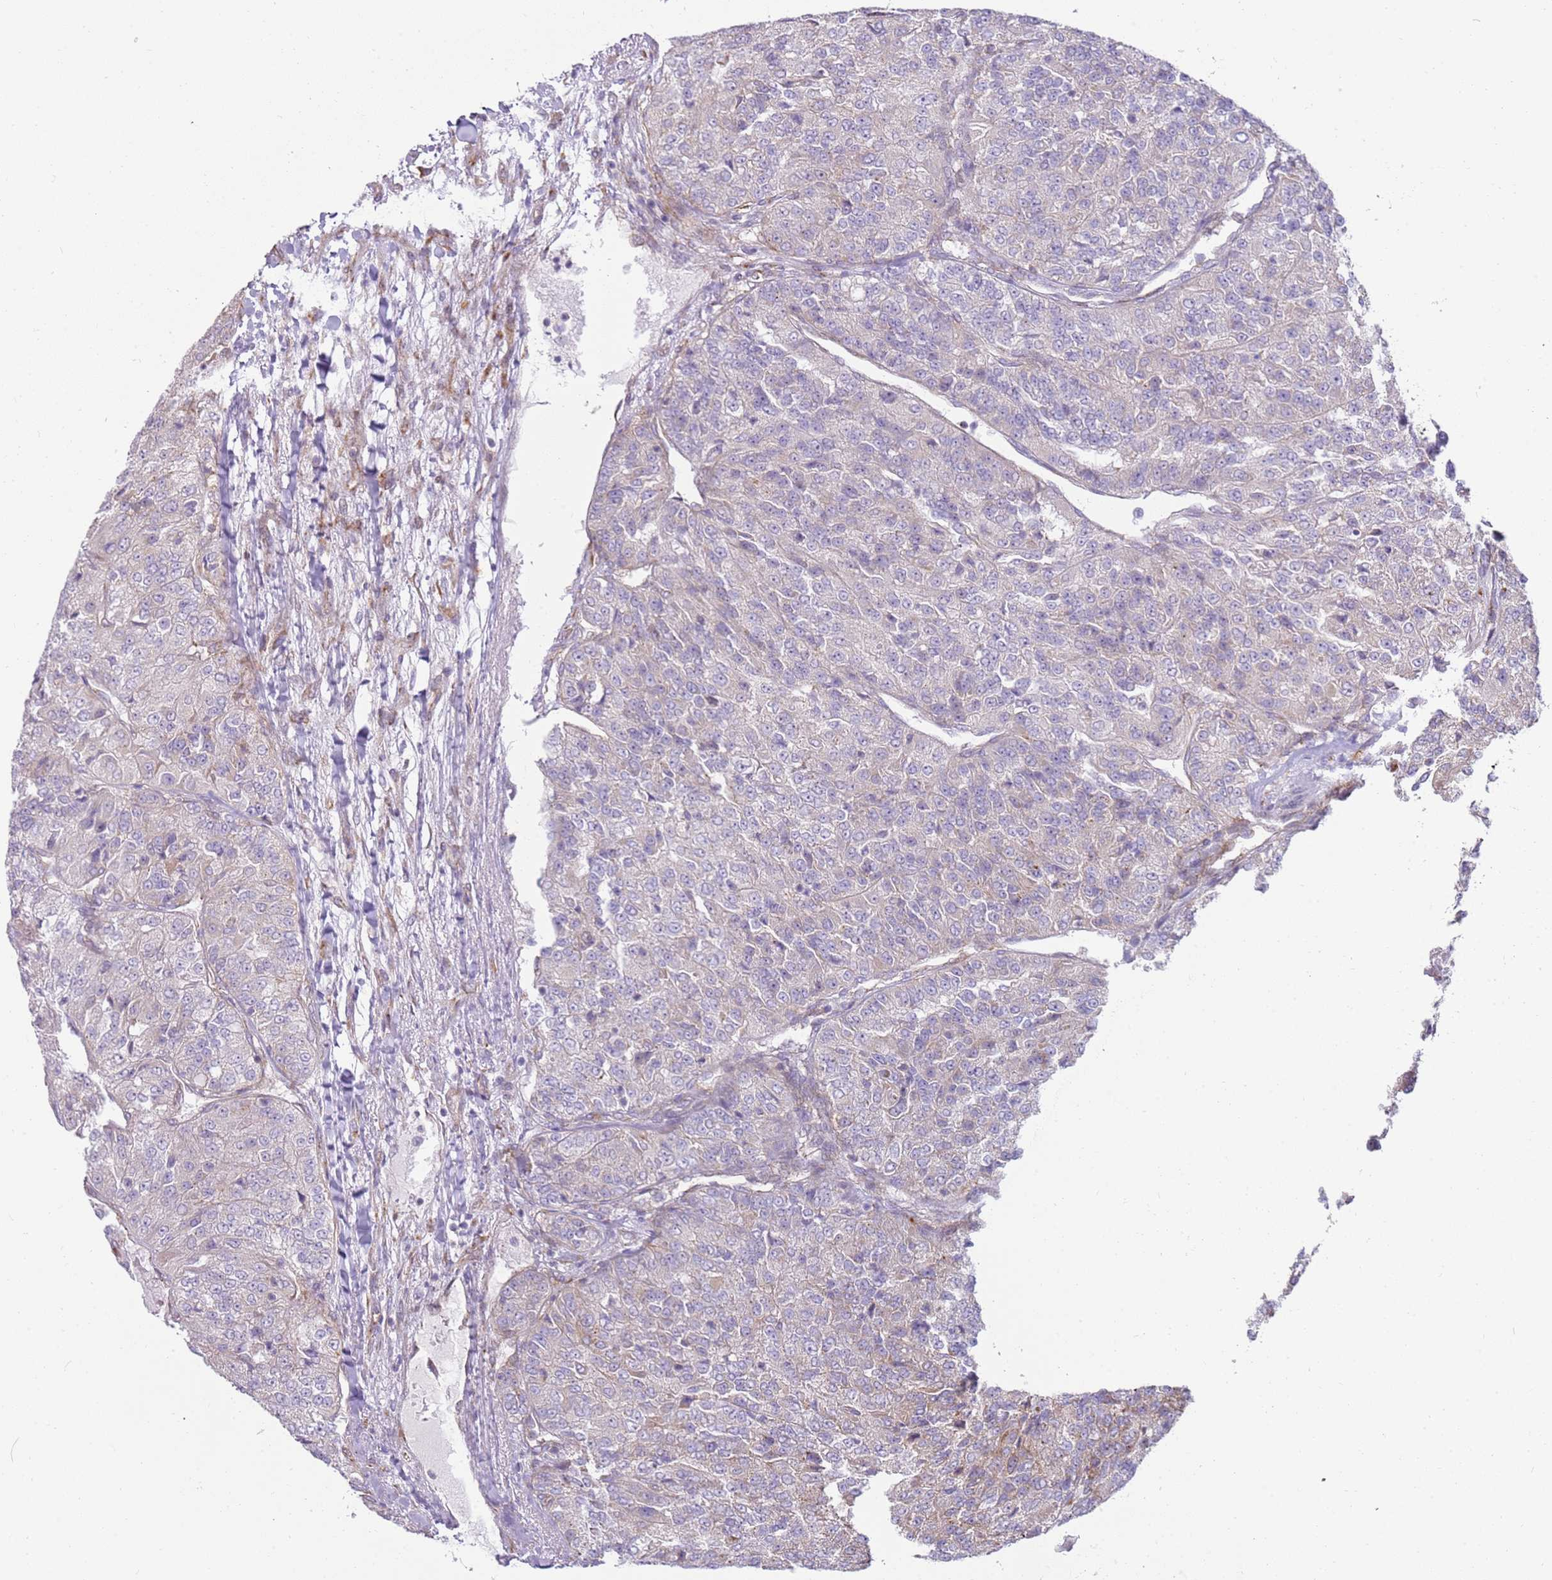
{"staining": {"intensity": "negative", "quantity": "none", "location": "none"}, "tissue": "renal cancer", "cell_type": "Tumor cells", "image_type": "cancer", "snomed": [{"axis": "morphology", "description": "Adenocarcinoma, NOS"}, {"axis": "topography", "description": "Kidney"}], "caption": "The image shows no staining of tumor cells in renal cancer (adenocarcinoma).", "gene": "GRAP", "patient": {"sex": "female", "age": 63}}